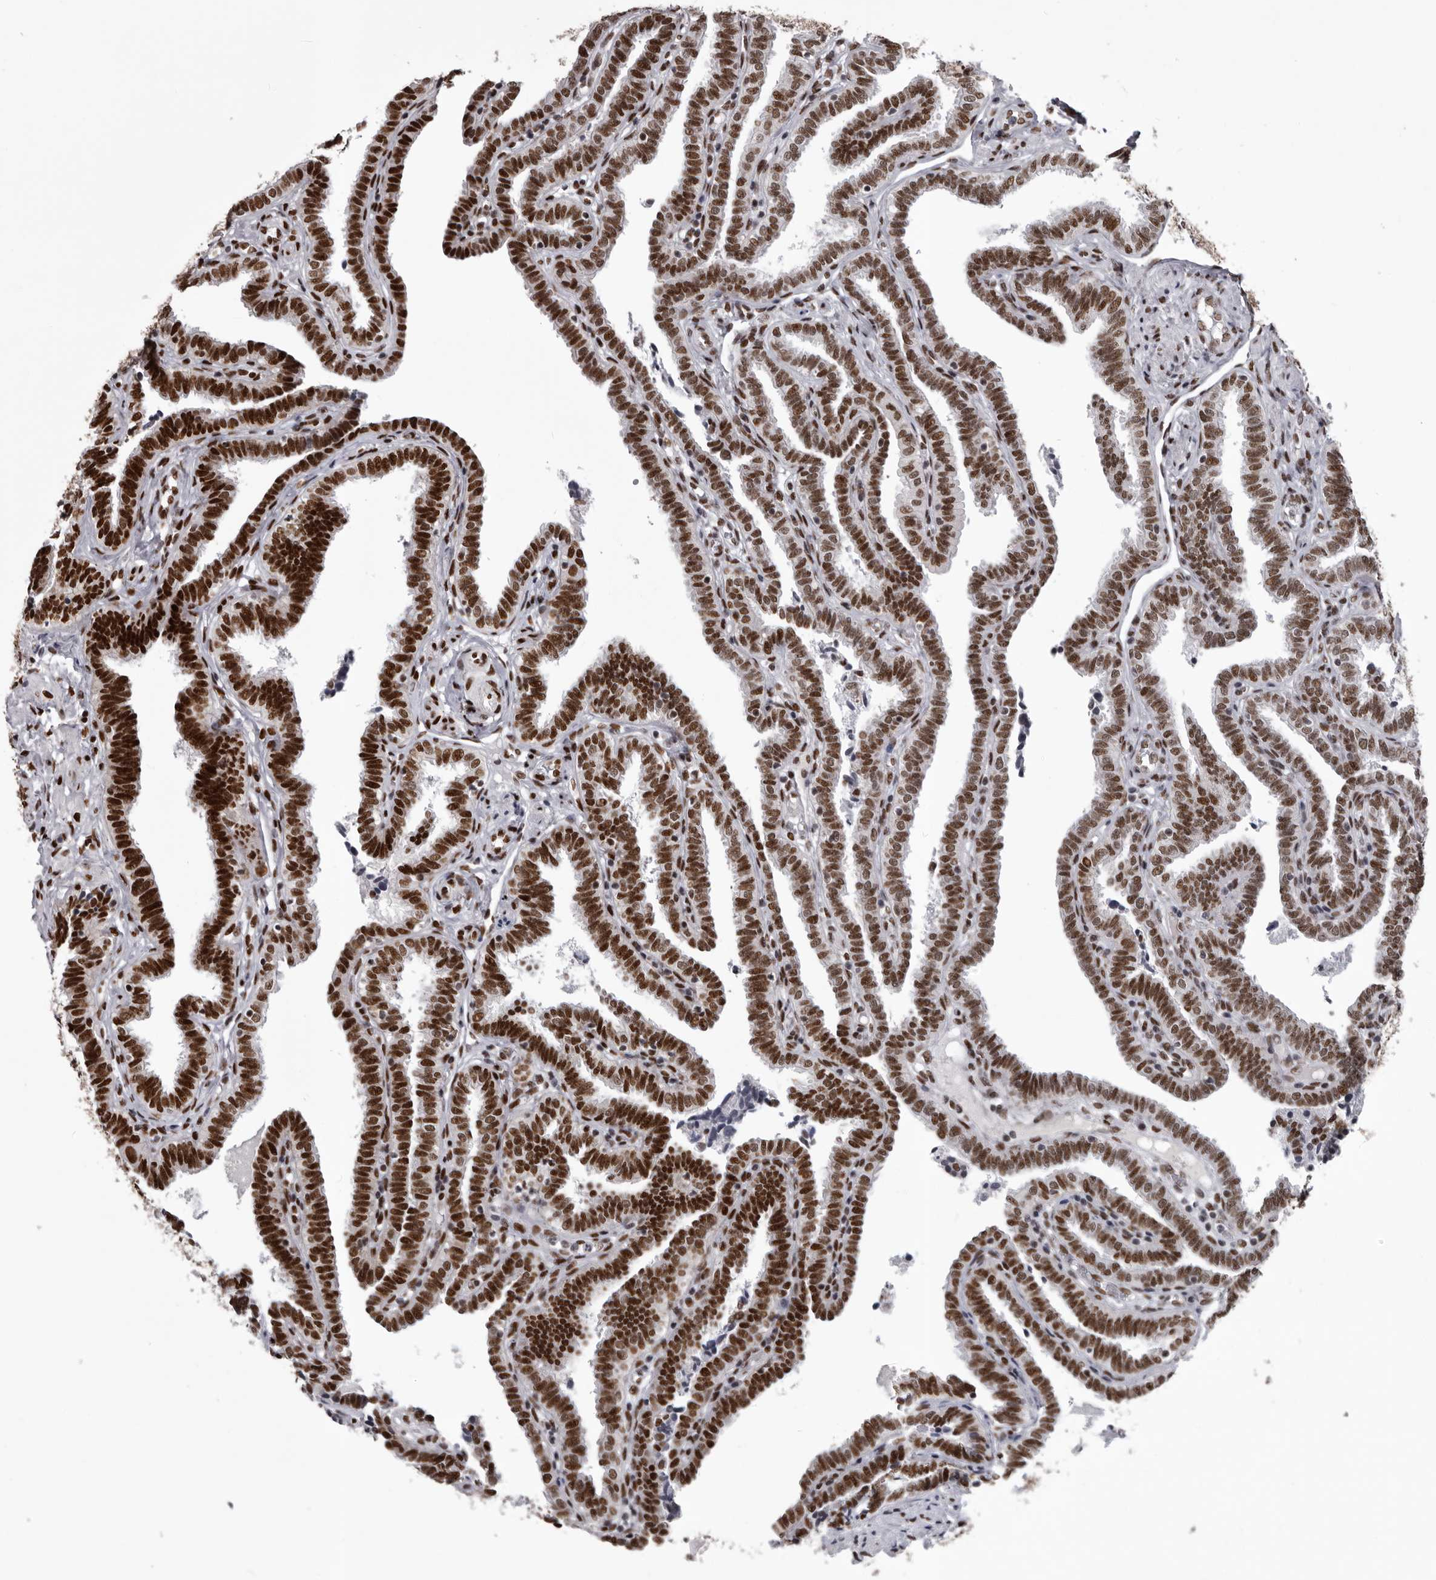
{"staining": {"intensity": "strong", "quantity": ">75%", "location": "nuclear"}, "tissue": "fallopian tube", "cell_type": "Glandular cells", "image_type": "normal", "snomed": [{"axis": "morphology", "description": "Normal tissue, NOS"}, {"axis": "topography", "description": "Fallopian tube"}], "caption": "Fallopian tube stained for a protein (brown) exhibits strong nuclear positive positivity in about >75% of glandular cells.", "gene": "NUMA1", "patient": {"sex": "female", "age": 39}}